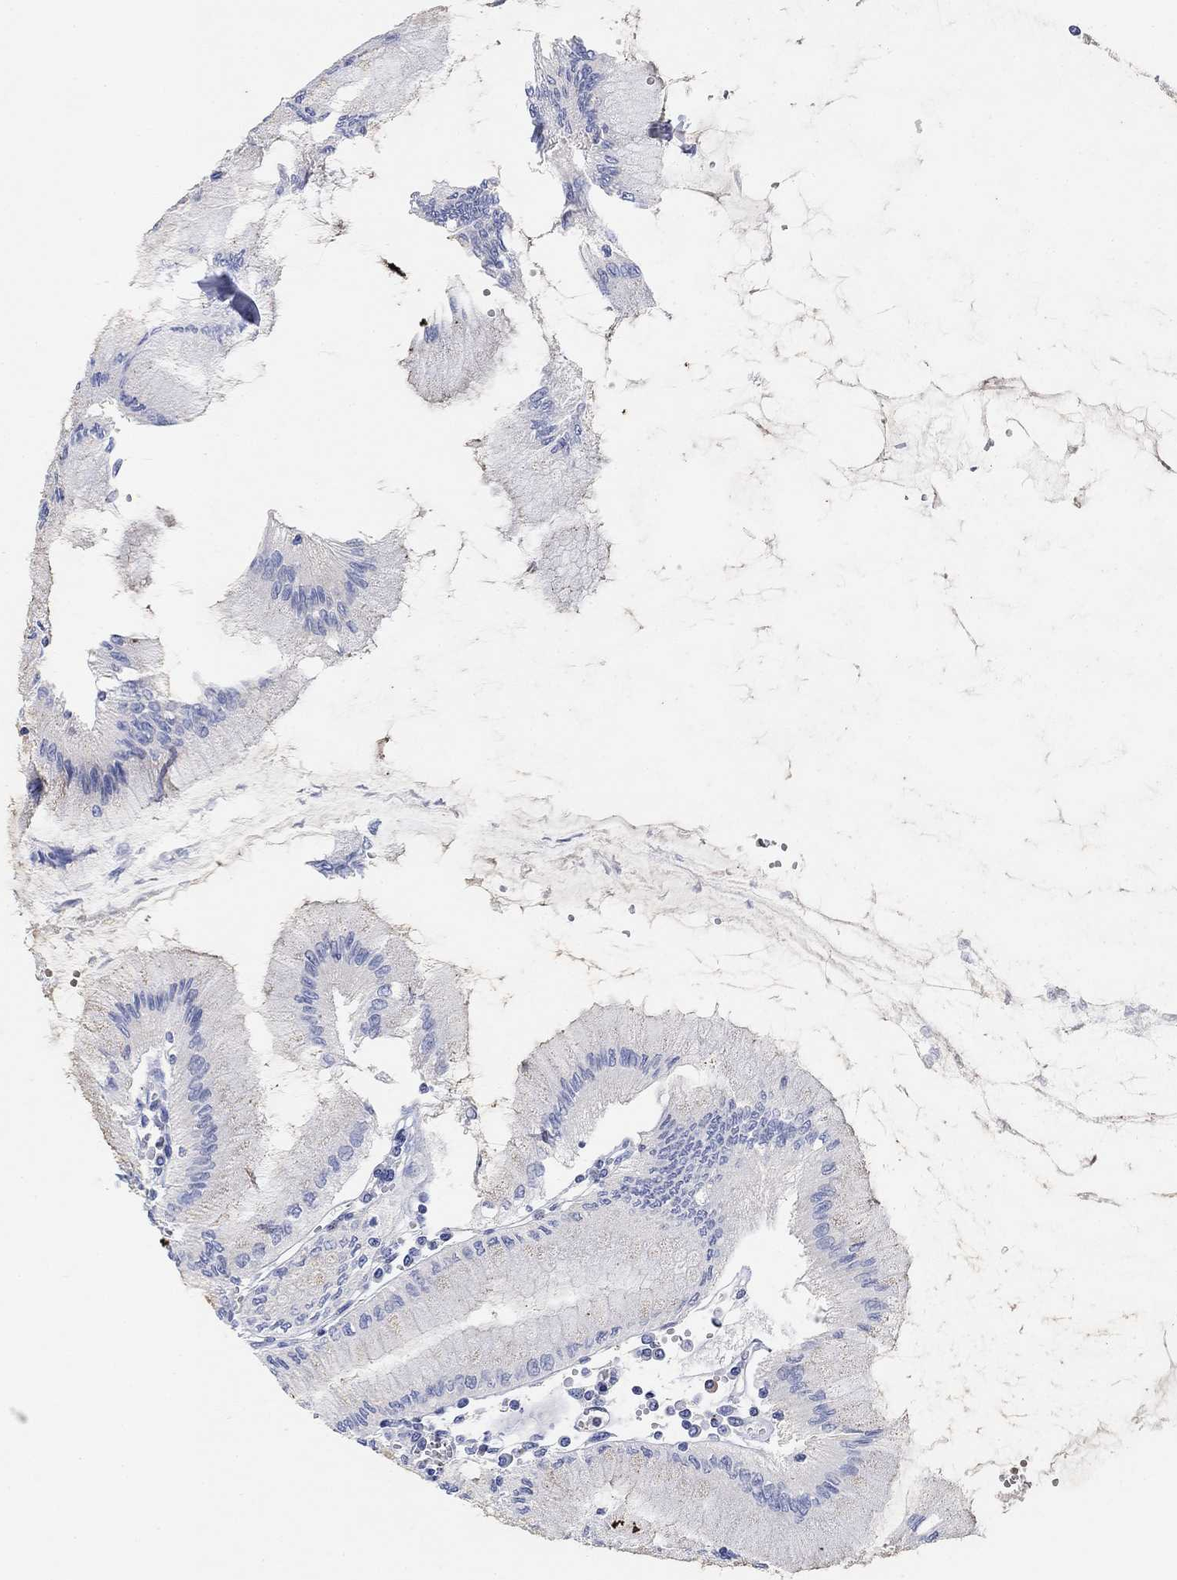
{"staining": {"intensity": "strong", "quantity": "<25%", "location": "nuclear"}, "tissue": "stomach", "cell_type": "Glandular cells", "image_type": "normal", "snomed": [{"axis": "morphology", "description": "Normal tissue, NOS"}, {"axis": "topography", "description": "Skeletal muscle"}, {"axis": "topography", "description": "Stomach"}], "caption": "This is an image of immunohistochemistry staining of unremarkable stomach, which shows strong expression in the nuclear of glandular cells.", "gene": "PAX6", "patient": {"sex": "female", "age": 57}}